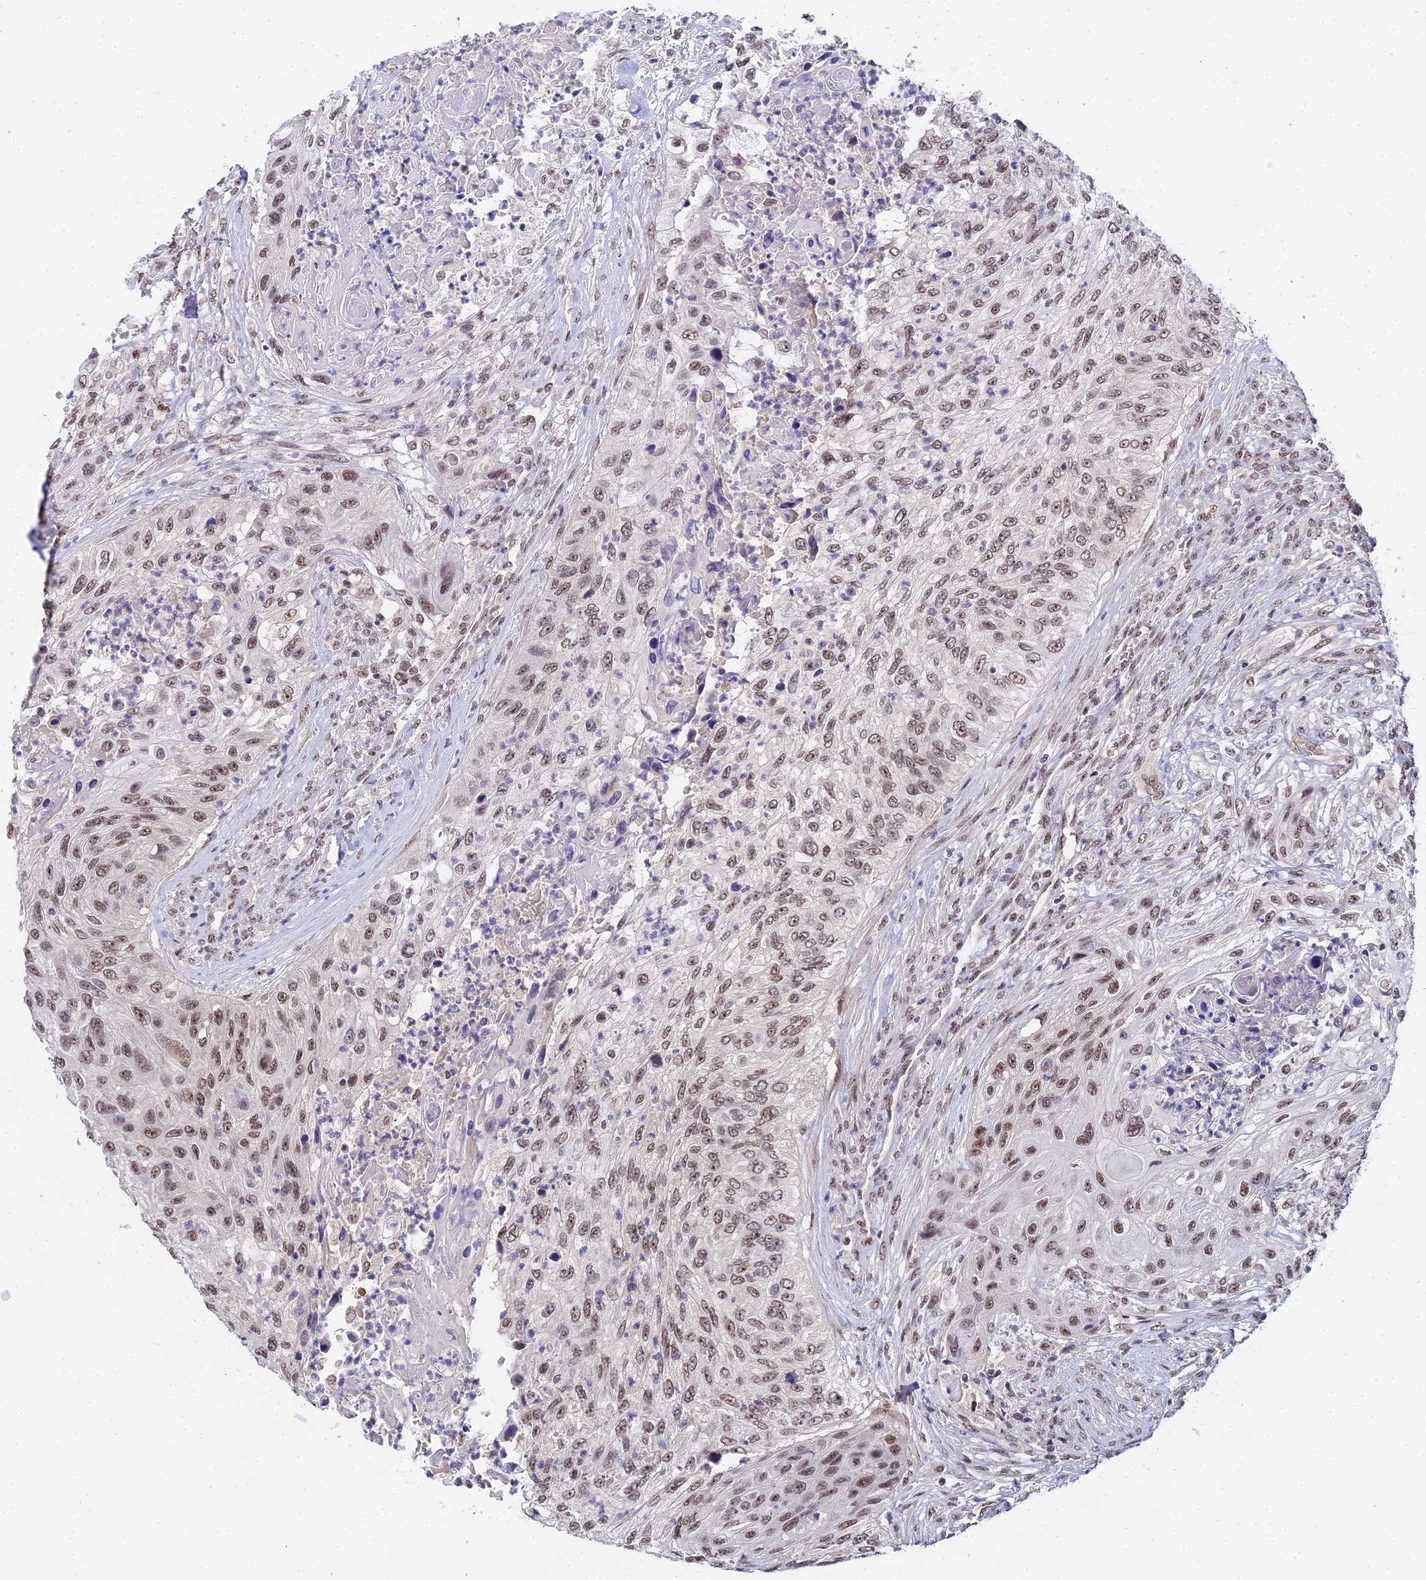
{"staining": {"intensity": "moderate", "quantity": ">75%", "location": "nuclear"}, "tissue": "urothelial cancer", "cell_type": "Tumor cells", "image_type": "cancer", "snomed": [{"axis": "morphology", "description": "Urothelial carcinoma, High grade"}, {"axis": "topography", "description": "Urinary bladder"}], "caption": "A high-resolution image shows immunohistochemistry (IHC) staining of urothelial cancer, which reveals moderate nuclear staining in approximately >75% of tumor cells.", "gene": "EXOSC3", "patient": {"sex": "female", "age": 60}}